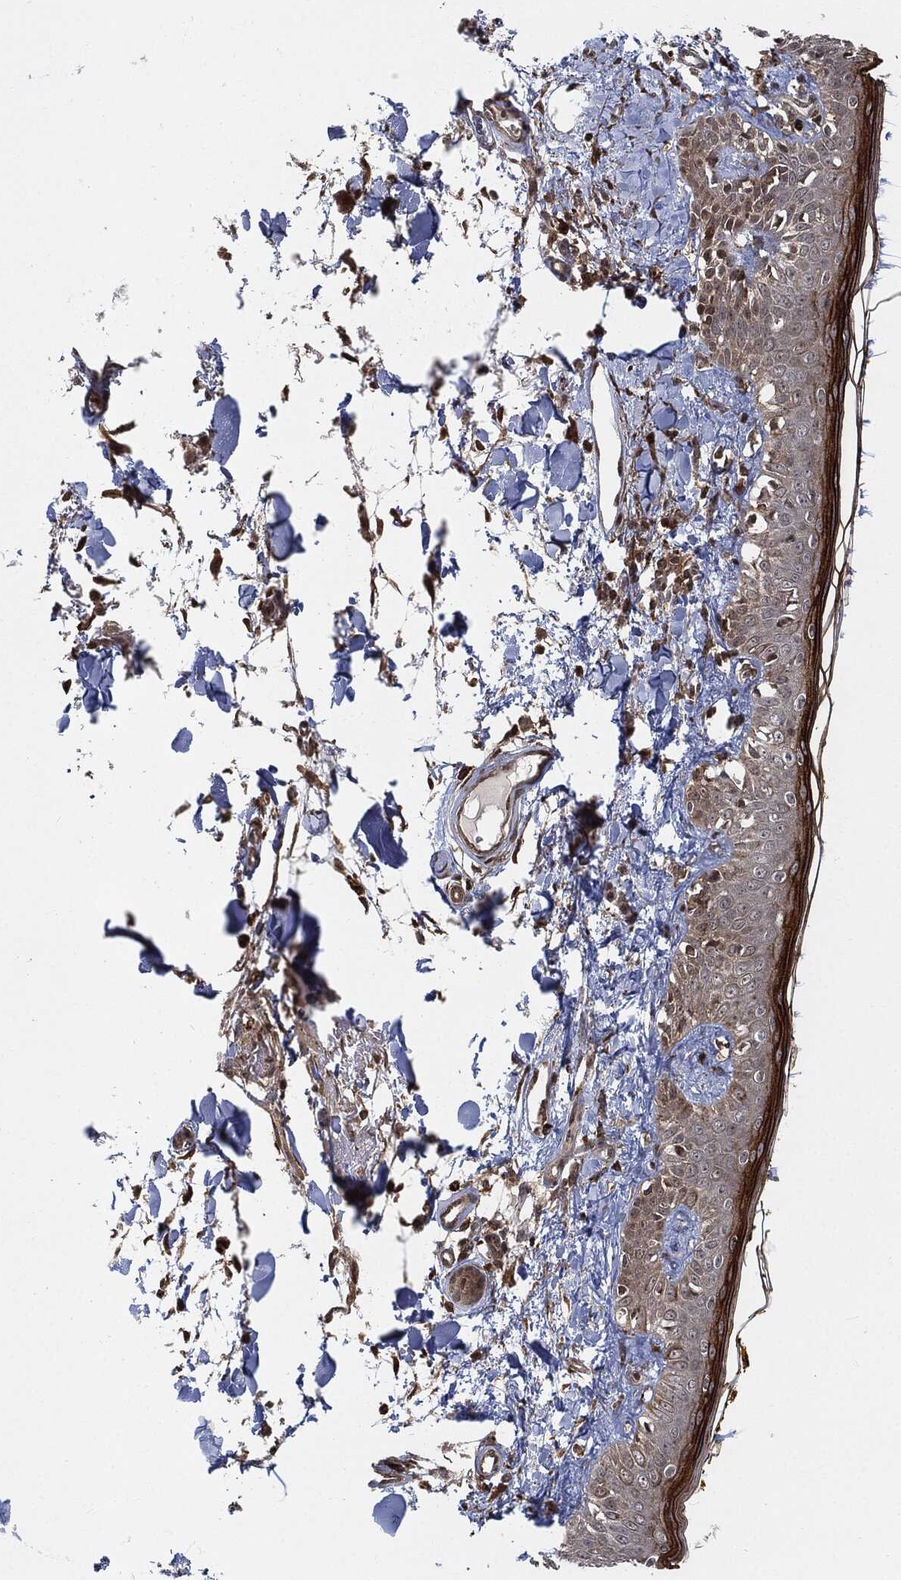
{"staining": {"intensity": "moderate", "quantity": ">75%", "location": "cytoplasmic/membranous"}, "tissue": "skin", "cell_type": "Fibroblasts", "image_type": "normal", "snomed": [{"axis": "morphology", "description": "Normal tissue, NOS"}, {"axis": "topography", "description": "Skin"}], "caption": "Normal skin demonstrates moderate cytoplasmic/membranous positivity in about >75% of fibroblasts.", "gene": "CUTA", "patient": {"sex": "male", "age": 76}}